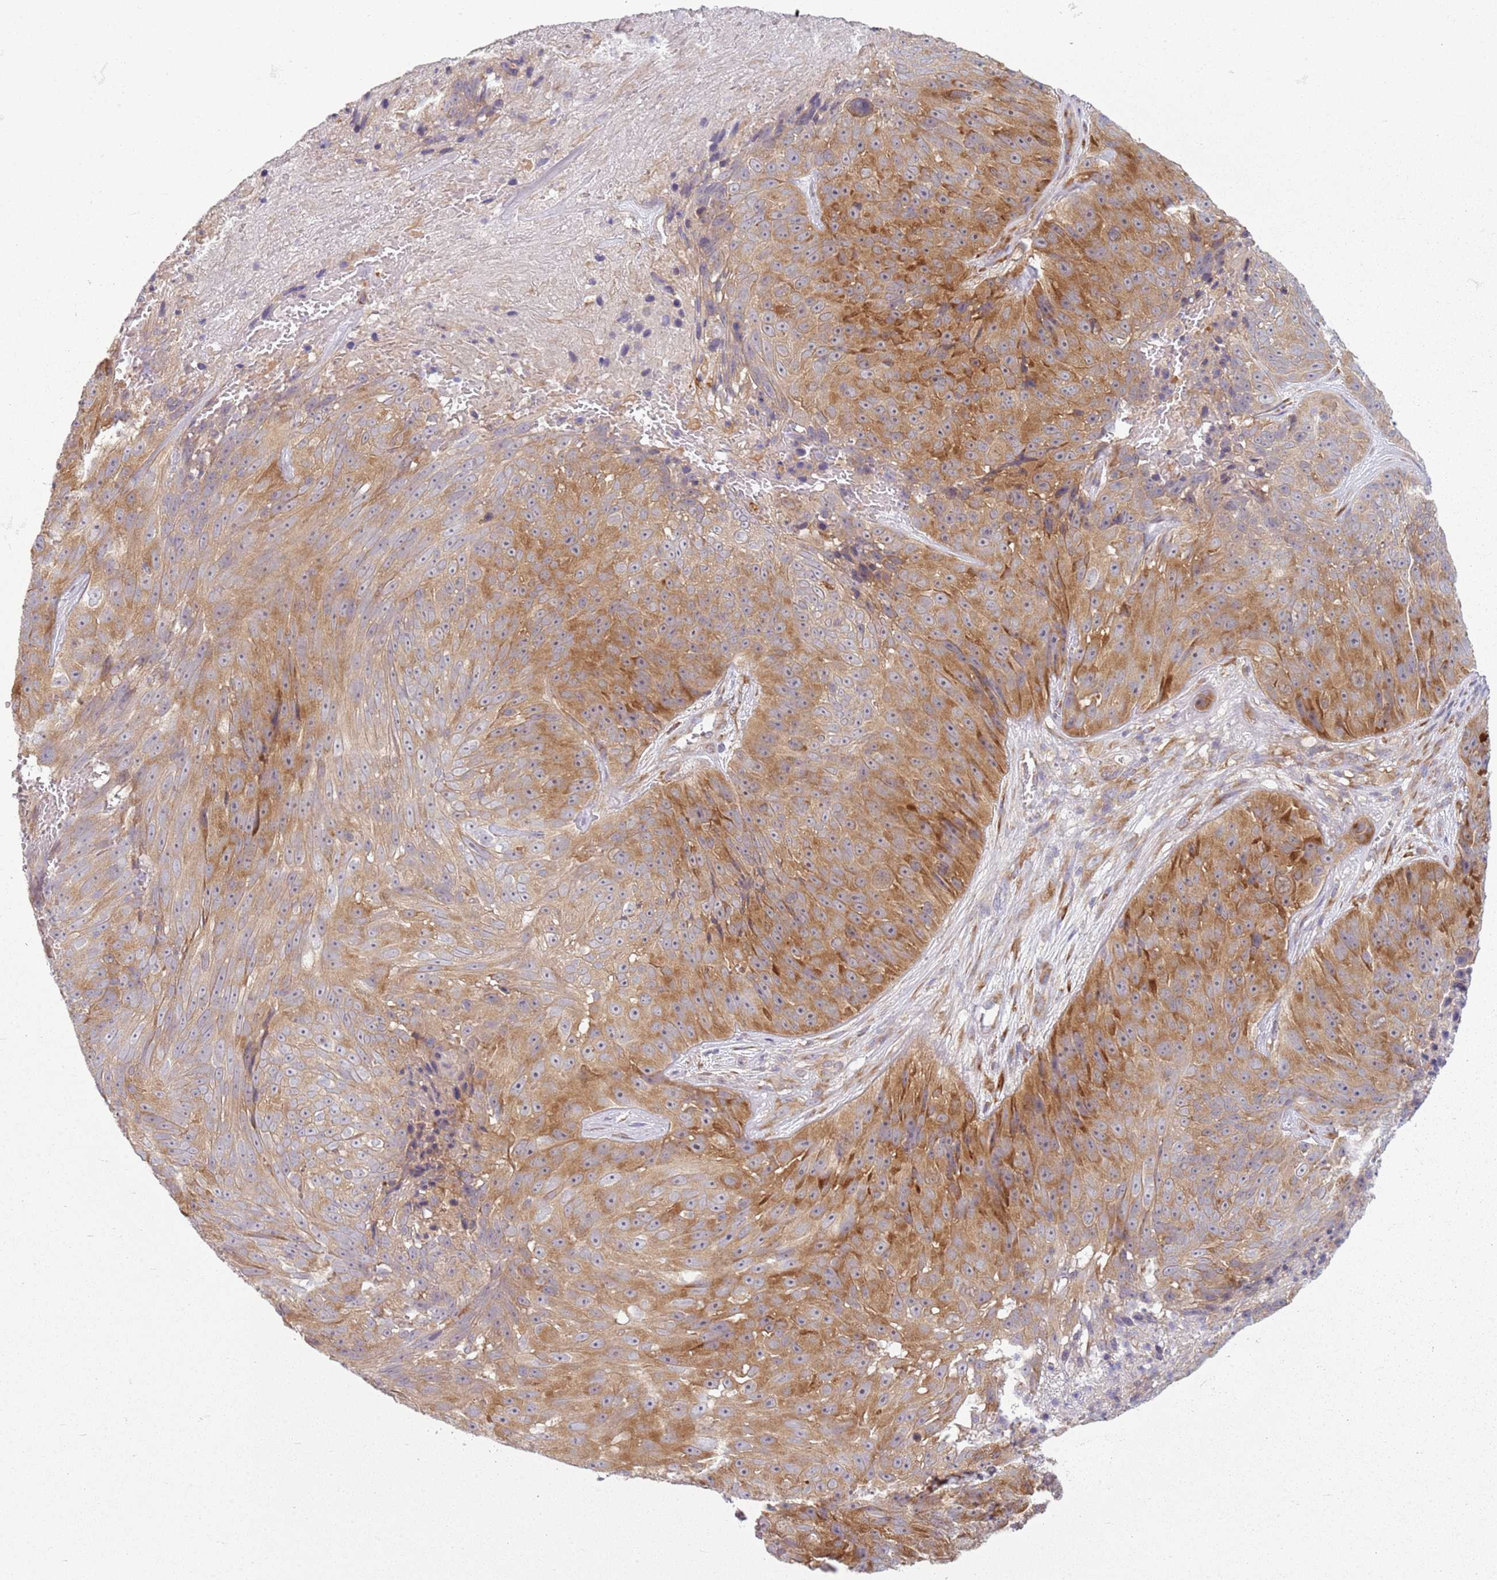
{"staining": {"intensity": "moderate", "quantity": "25%-75%", "location": "cytoplasmic/membranous"}, "tissue": "skin cancer", "cell_type": "Tumor cells", "image_type": "cancer", "snomed": [{"axis": "morphology", "description": "Squamous cell carcinoma, NOS"}, {"axis": "topography", "description": "Skin"}], "caption": "Tumor cells reveal medium levels of moderate cytoplasmic/membranous staining in approximately 25%-75% of cells in skin cancer (squamous cell carcinoma). The protein of interest is shown in brown color, while the nuclei are stained blue.", "gene": "RPS28", "patient": {"sex": "female", "age": 87}}